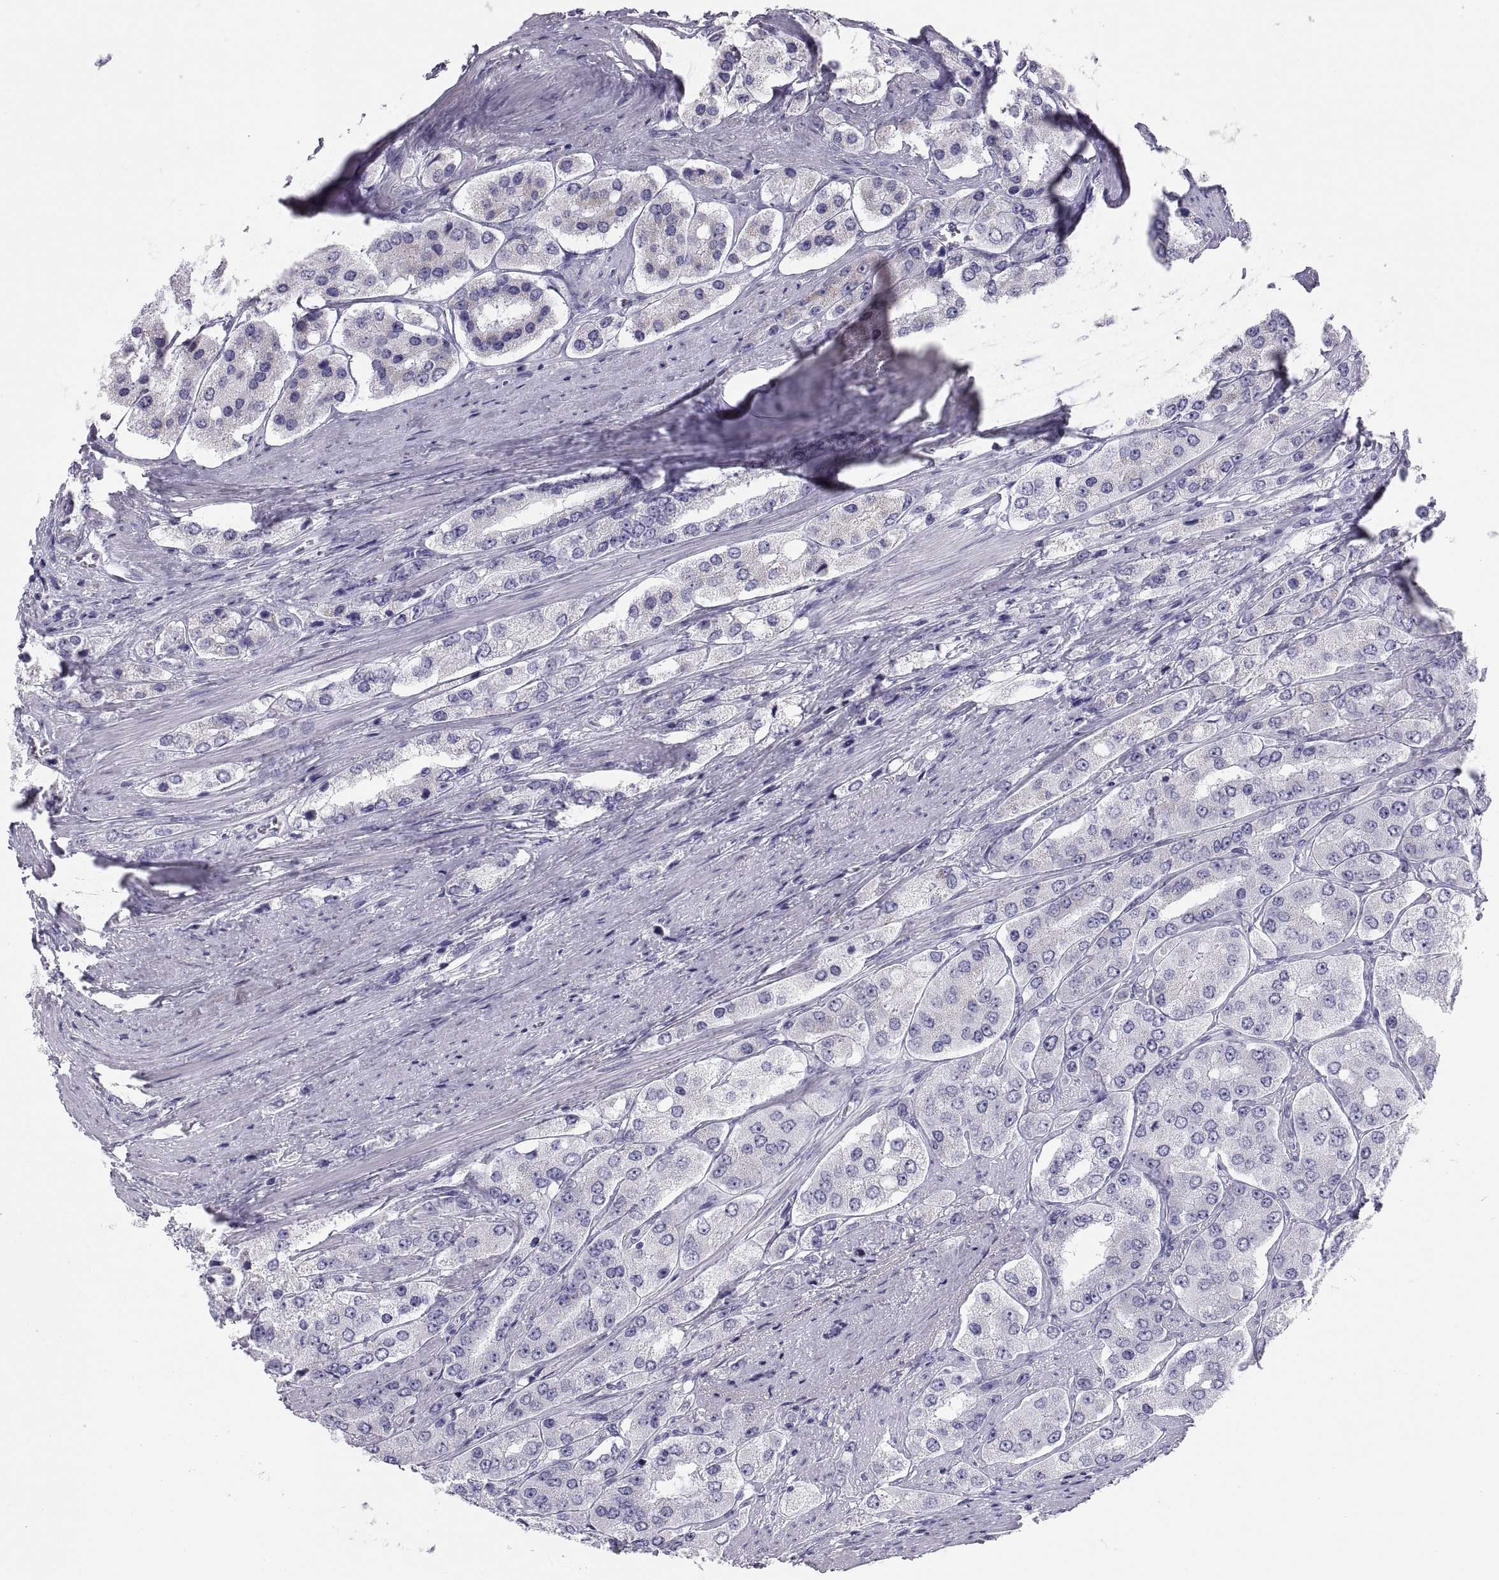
{"staining": {"intensity": "negative", "quantity": "none", "location": "none"}, "tissue": "prostate cancer", "cell_type": "Tumor cells", "image_type": "cancer", "snomed": [{"axis": "morphology", "description": "Adenocarcinoma, Low grade"}, {"axis": "topography", "description": "Prostate"}], "caption": "Protein analysis of prostate cancer (low-grade adenocarcinoma) reveals no significant positivity in tumor cells.", "gene": "PAX2", "patient": {"sex": "male", "age": 69}}